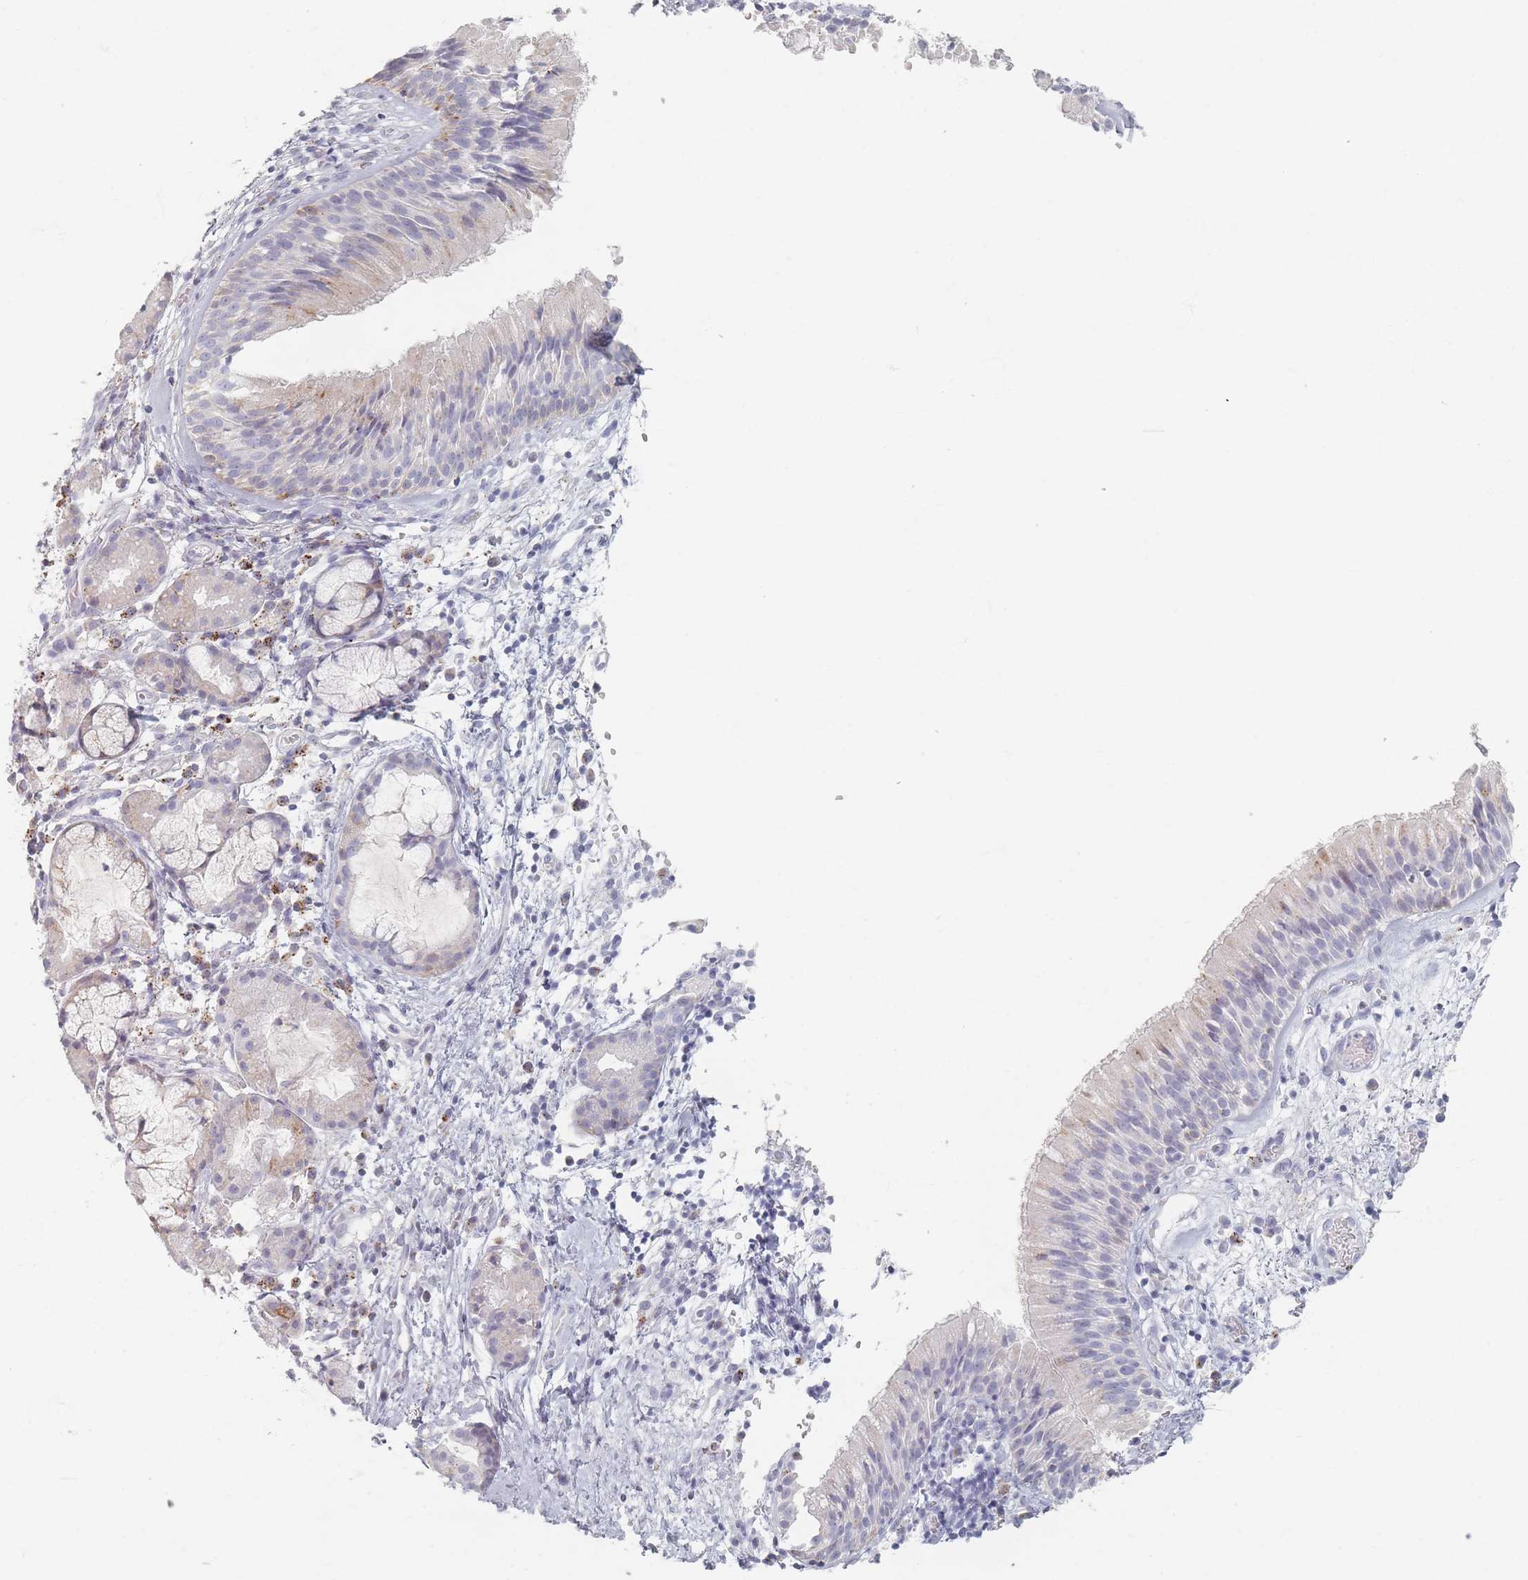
{"staining": {"intensity": "negative", "quantity": "none", "location": "none"}, "tissue": "nasopharynx", "cell_type": "Respiratory epithelial cells", "image_type": "normal", "snomed": [{"axis": "morphology", "description": "Normal tissue, NOS"}, {"axis": "topography", "description": "Nasopharynx"}], "caption": "A high-resolution image shows IHC staining of unremarkable nasopharynx, which displays no significant staining in respiratory epithelial cells. (Brightfield microscopy of DAB immunohistochemistry at high magnification).", "gene": "ENSG00000251357", "patient": {"sex": "male", "age": 65}}